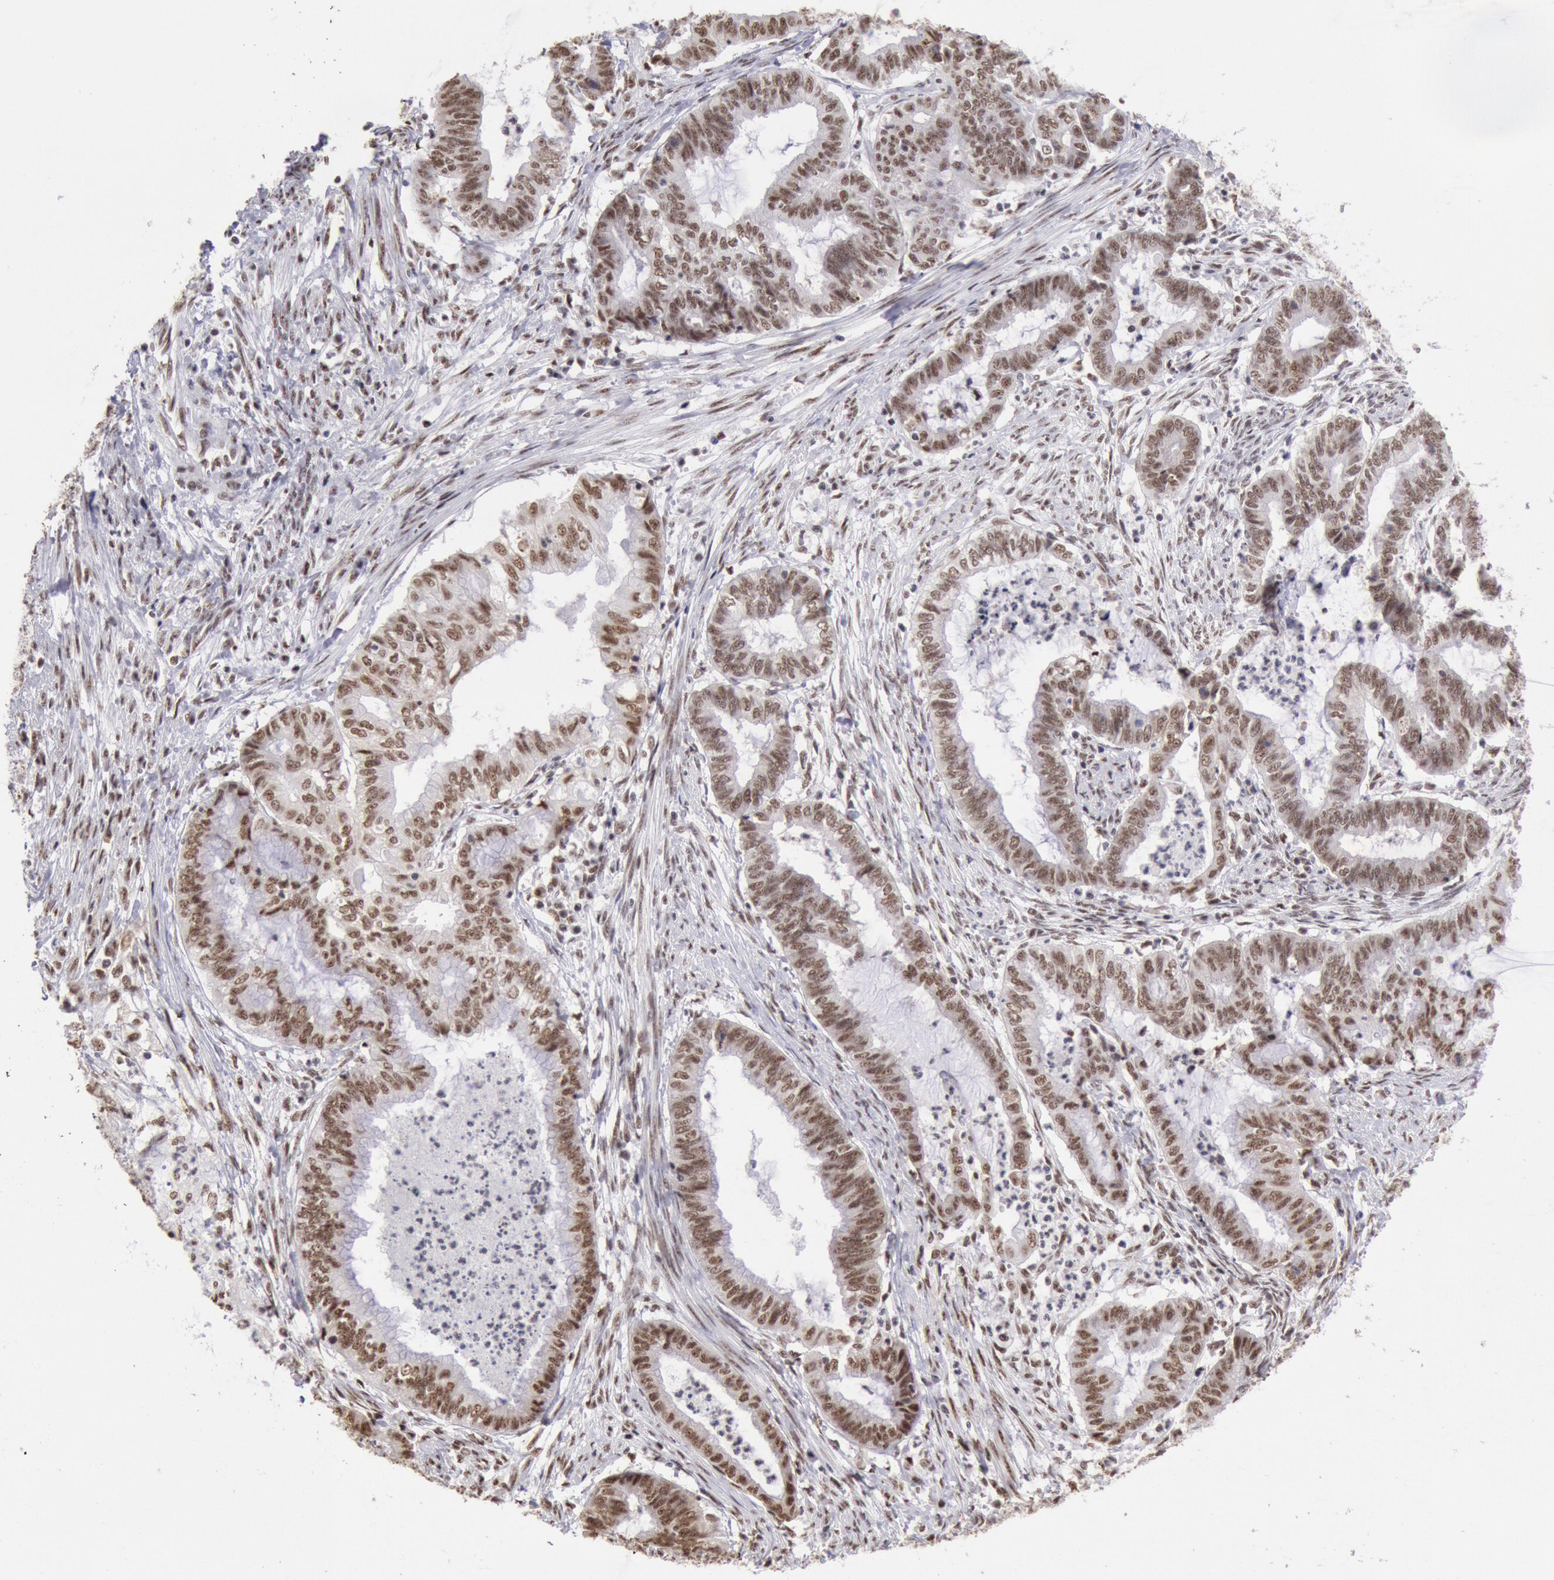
{"staining": {"intensity": "moderate", "quantity": ">75%", "location": "nuclear"}, "tissue": "endometrial cancer", "cell_type": "Tumor cells", "image_type": "cancer", "snomed": [{"axis": "morphology", "description": "Necrosis, NOS"}, {"axis": "morphology", "description": "Adenocarcinoma, NOS"}, {"axis": "topography", "description": "Endometrium"}], "caption": "Moderate nuclear positivity for a protein is seen in approximately >75% of tumor cells of endometrial cancer using immunohistochemistry (IHC).", "gene": "SNRPD3", "patient": {"sex": "female", "age": 79}}